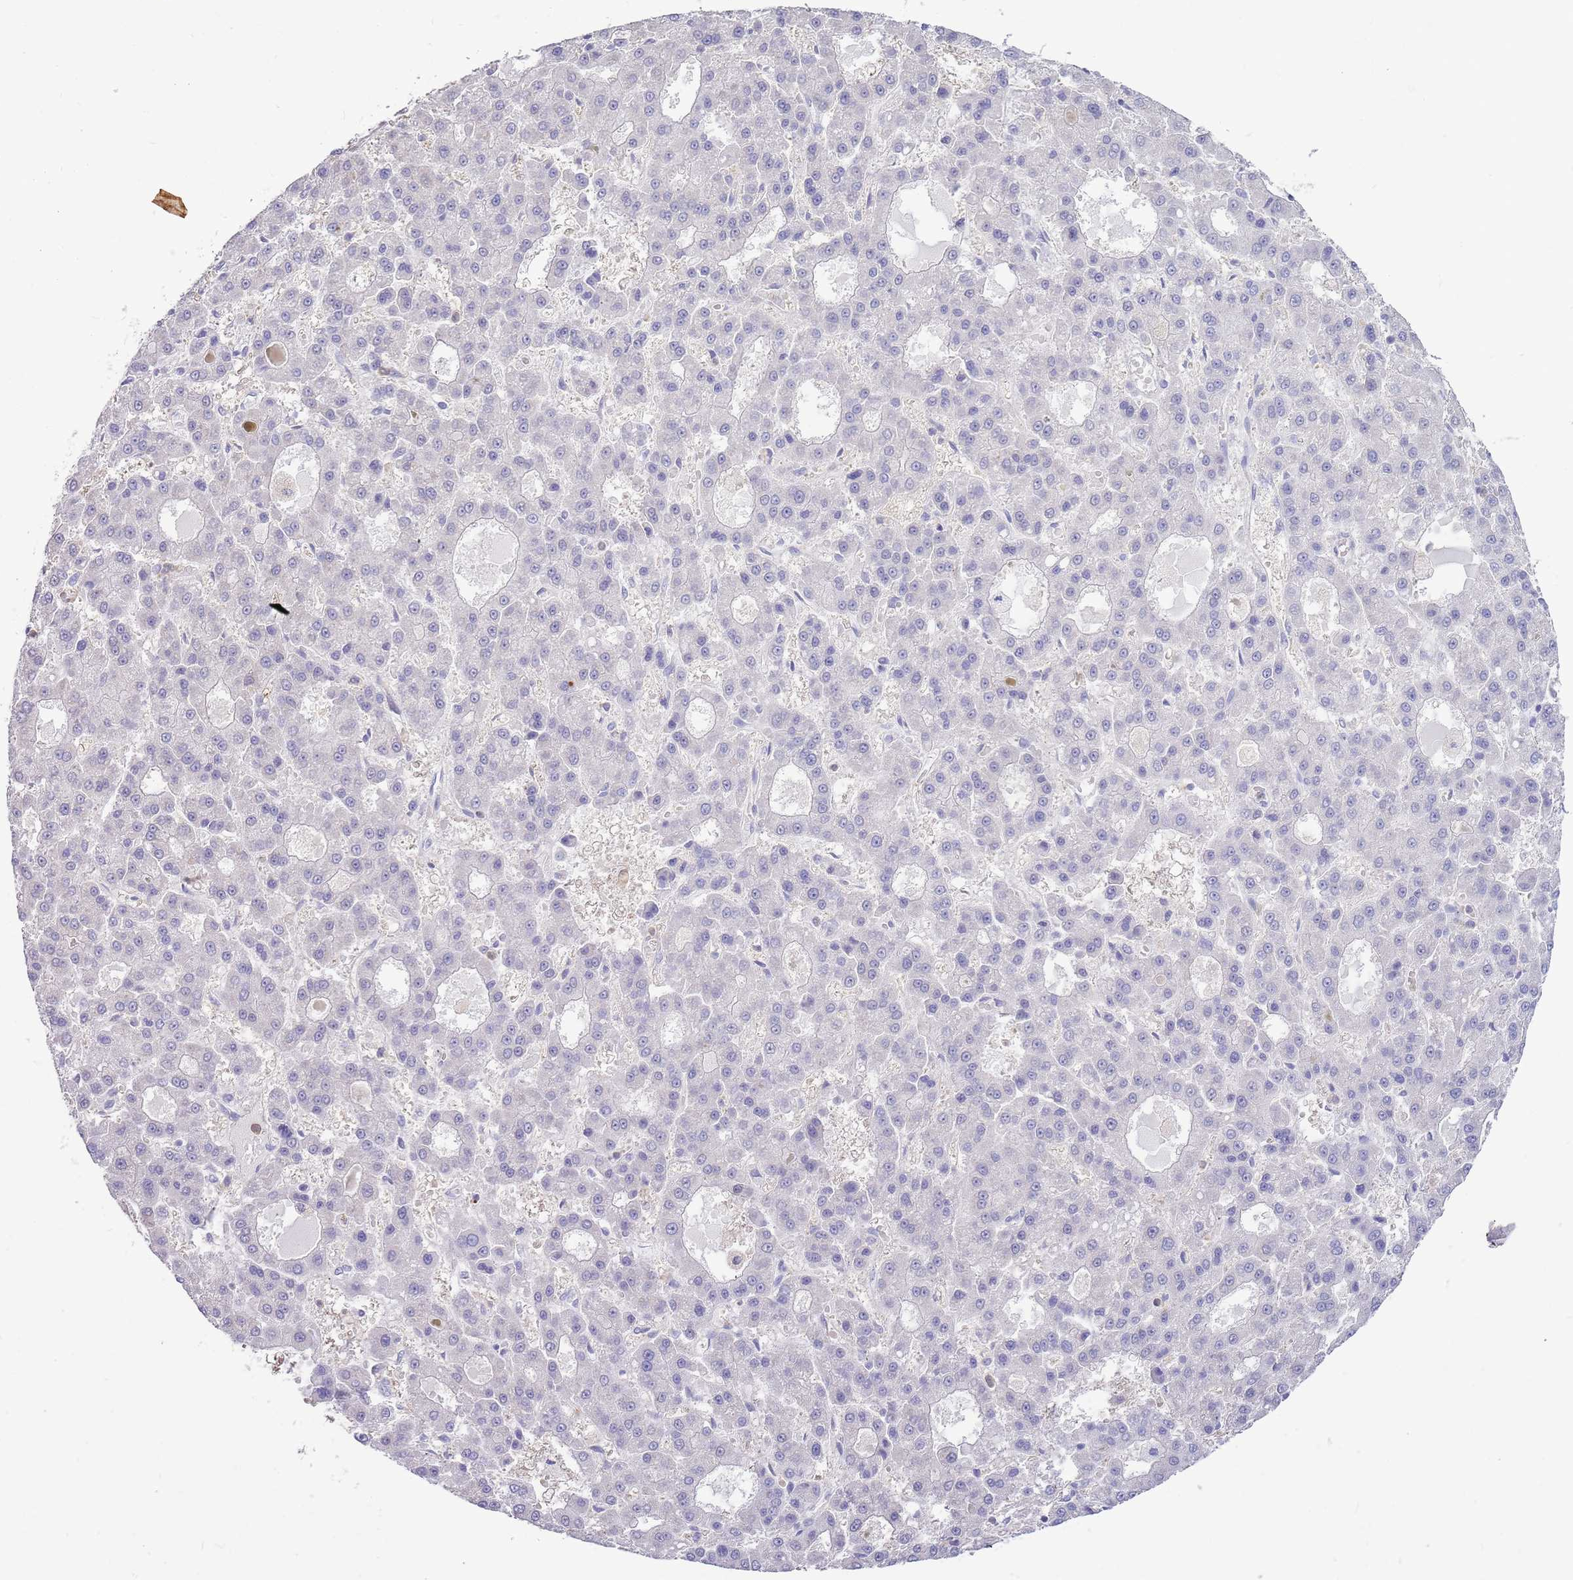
{"staining": {"intensity": "negative", "quantity": "none", "location": "none"}, "tissue": "liver cancer", "cell_type": "Tumor cells", "image_type": "cancer", "snomed": [{"axis": "morphology", "description": "Carcinoma, Hepatocellular, NOS"}, {"axis": "topography", "description": "Liver"}], "caption": "IHC histopathology image of neoplastic tissue: hepatocellular carcinoma (liver) stained with DAB shows no significant protein staining in tumor cells.", "gene": "AP5S1", "patient": {"sex": "male", "age": 70}}